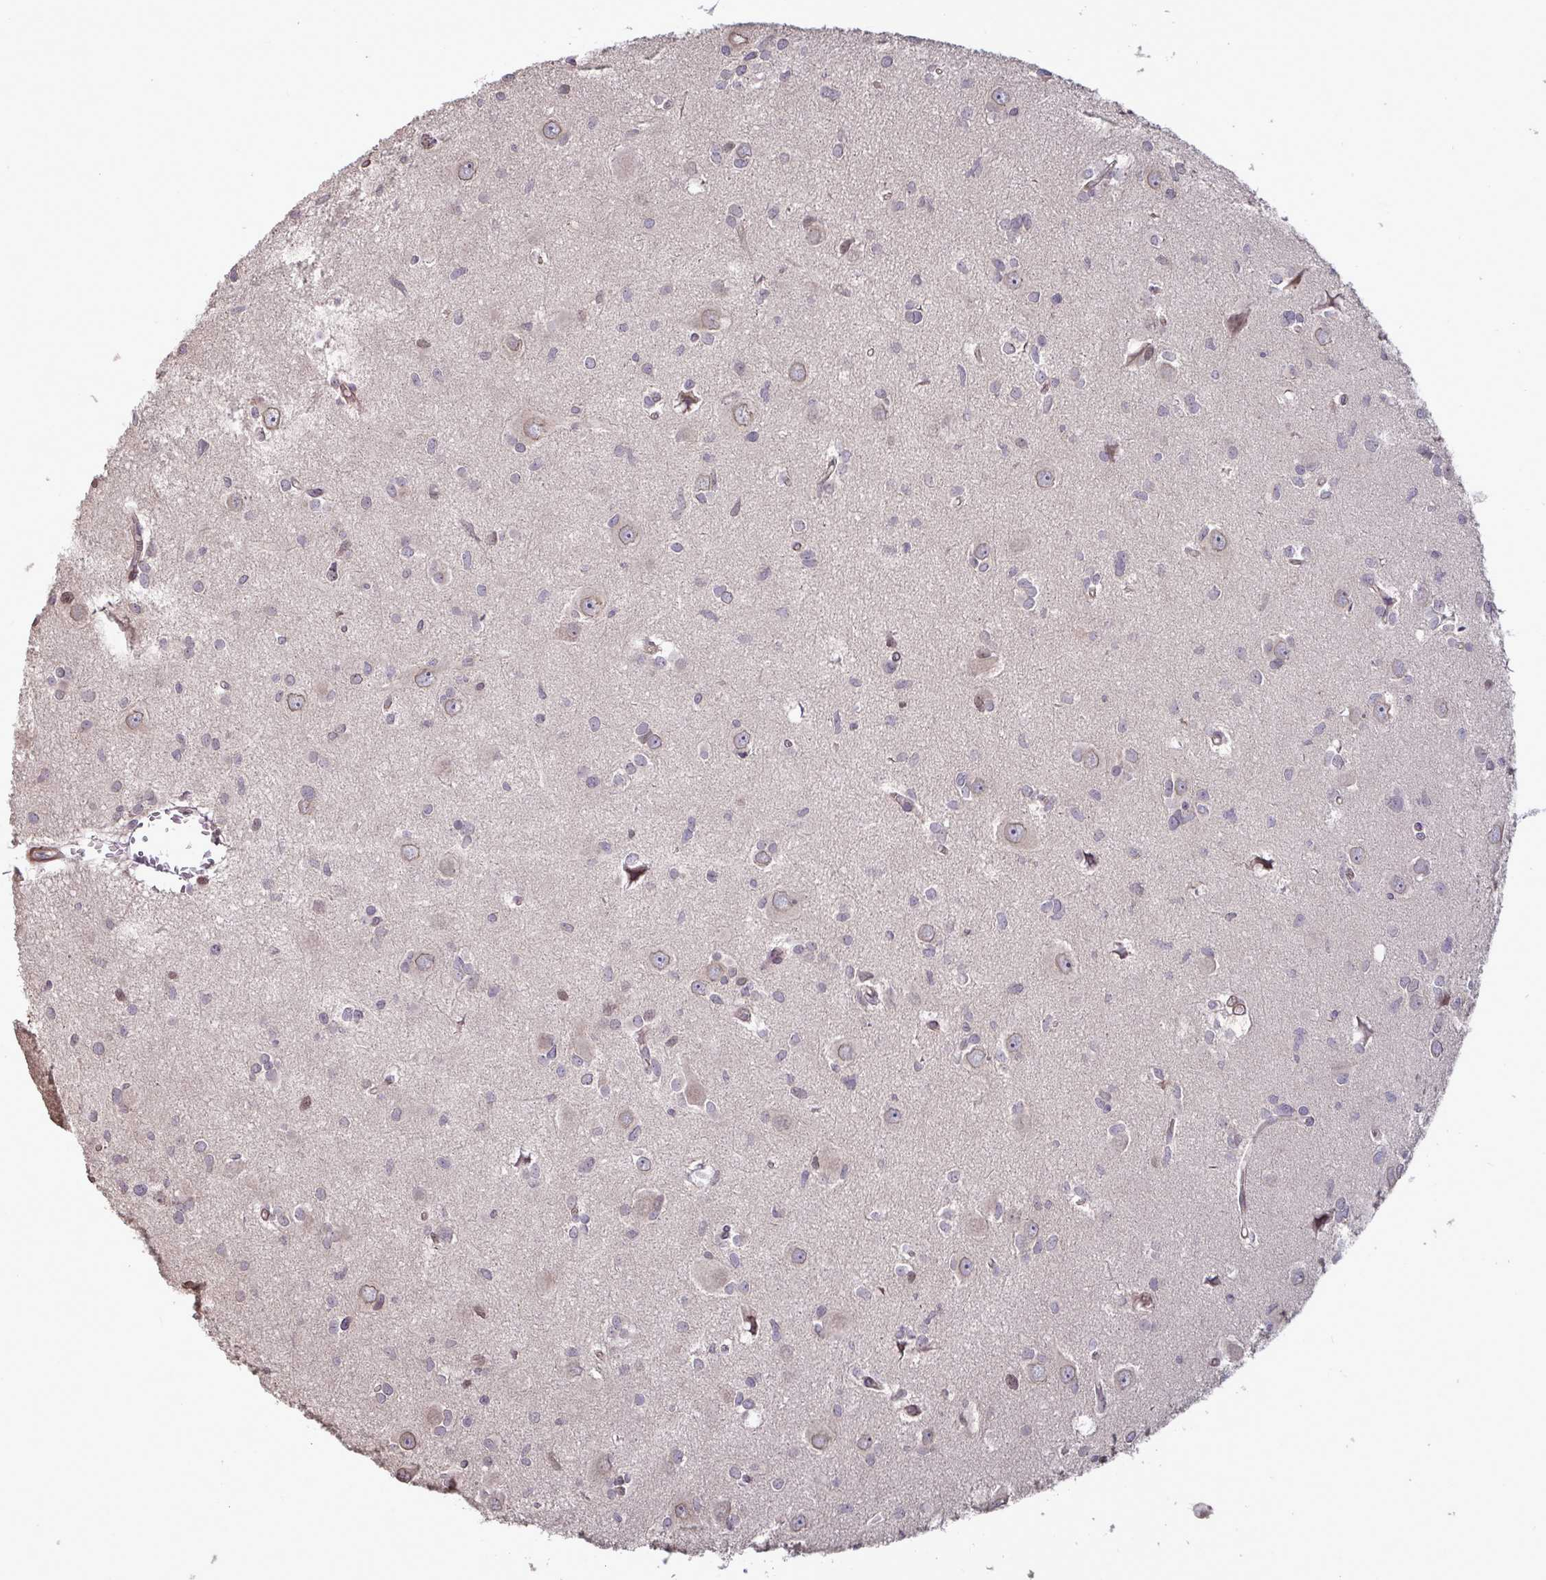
{"staining": {"intensity": "negative", "quantity": "none", "location": "none"}, "tissue": "glioma", "cell_type": "Tumor cells", "image_type": "cancer", "snomed": [{"axis": "morphology", "description": "Glioma, malignant, High grade"}, {"axis": "topography", "description": "Brain"}], "caption": "Immunohistochemistry (IHC) of human malignant high-grade glioma displays no expression in tumor cells.", "gene": "IPO5", "patient": {"sex": "male", "age": 23}}